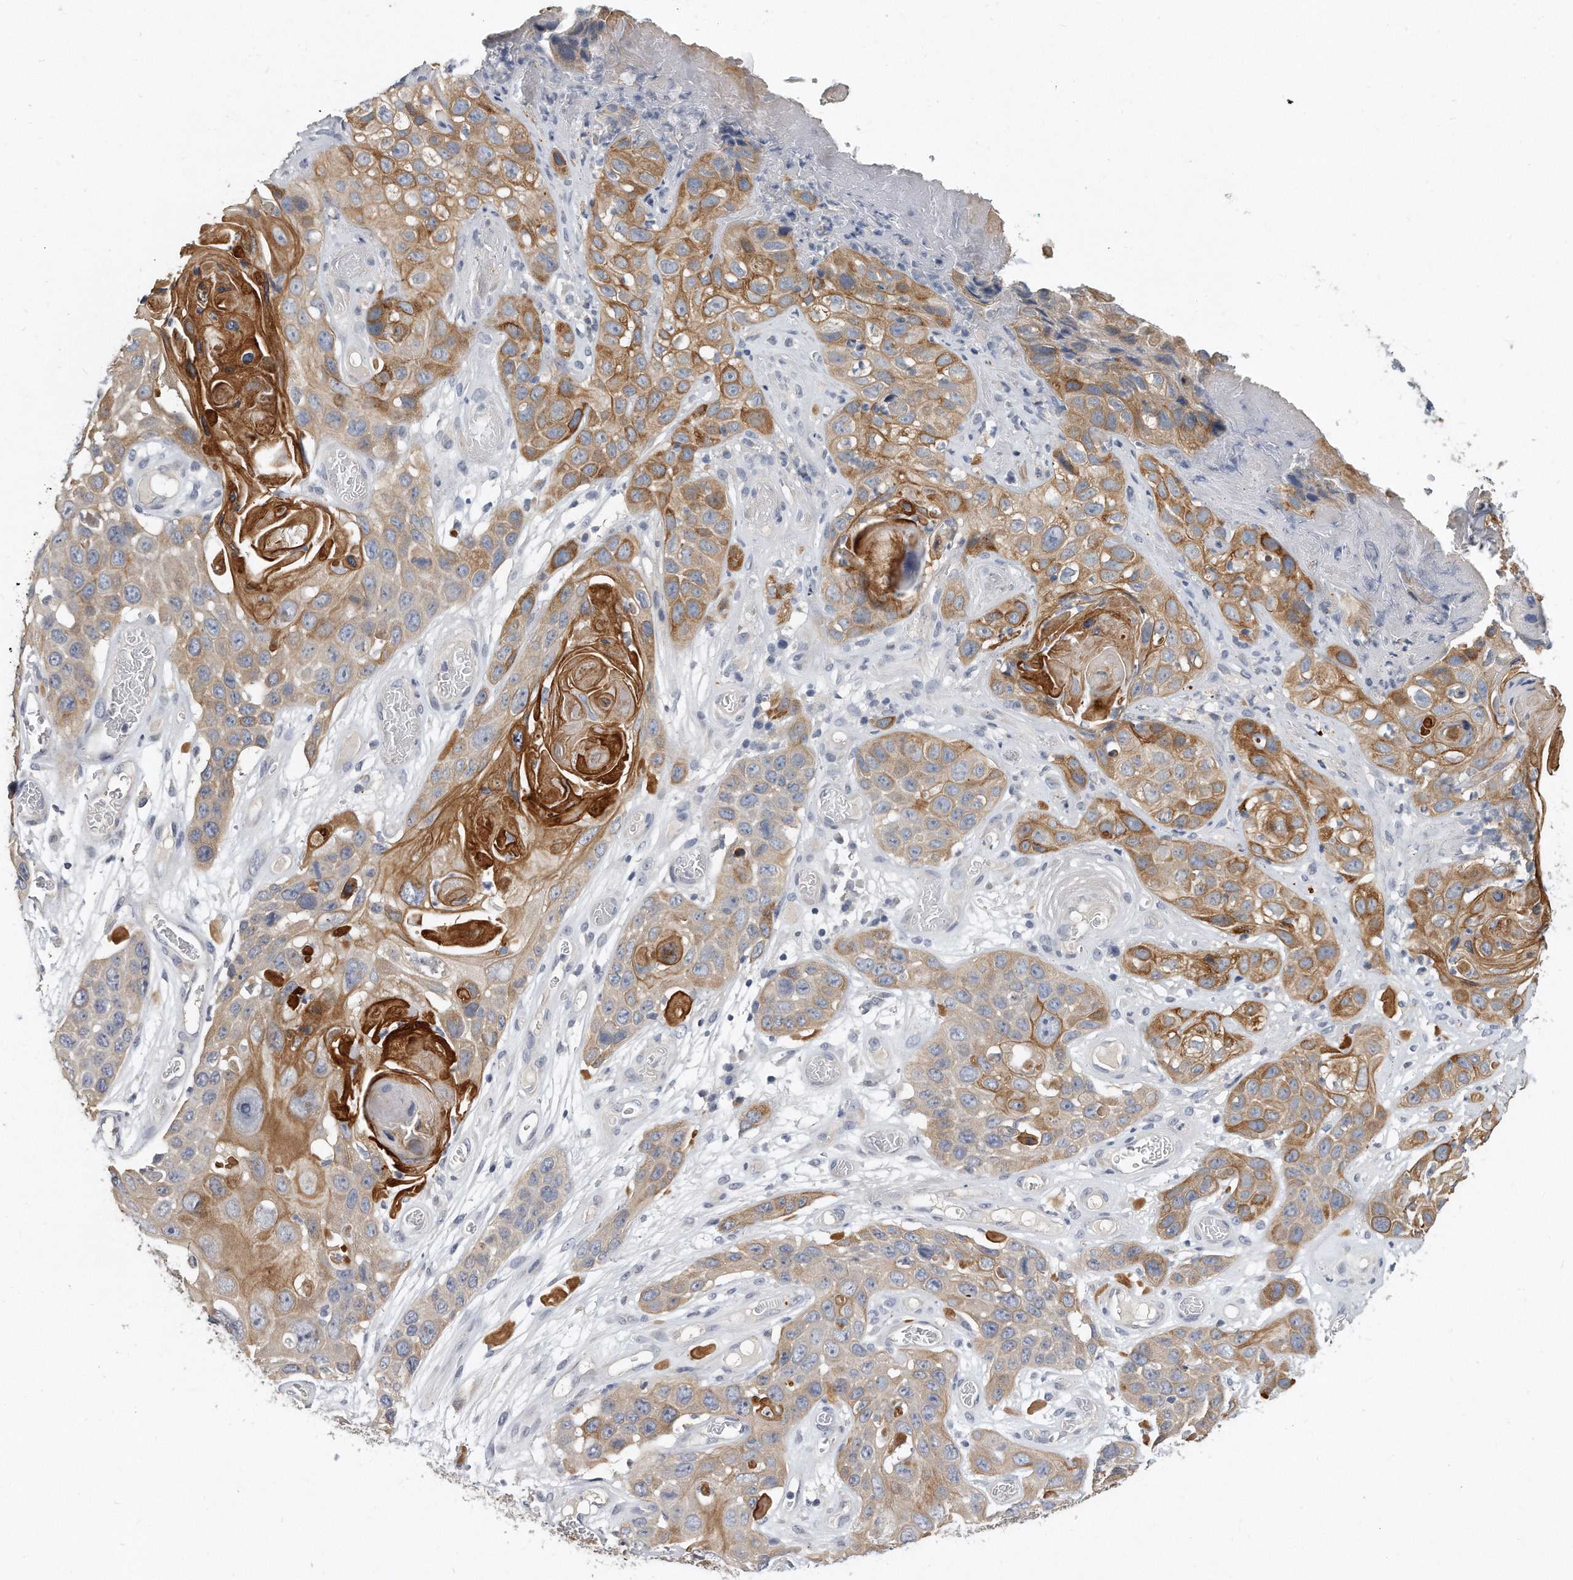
{"staining": {"intensity": "strong", "quantity": ">75%", "location": "cytoplasmic/membranous"}, "tissue": "skin cancer", "cell_type": "Tumor cells", "image_type": "cancer", "snomed": [{"axis": "morphology", "description": "Squamous cell carcinoma, NOS"}, {"axis": "topography", "description": "Skin"}], "caption": "IHC micrograph of neoplastic tissue: human skin cancer (squamous cell carcinoma) stained using immunohistochemistry shows high levels of strong protein expression localized specifically in the cytoplasmic/membranous of tumor cells, appearing as a cytoplasmic/membranous brown color.", "gene": "KLHL7", "patient": {"sex": "male", "age": 55}}